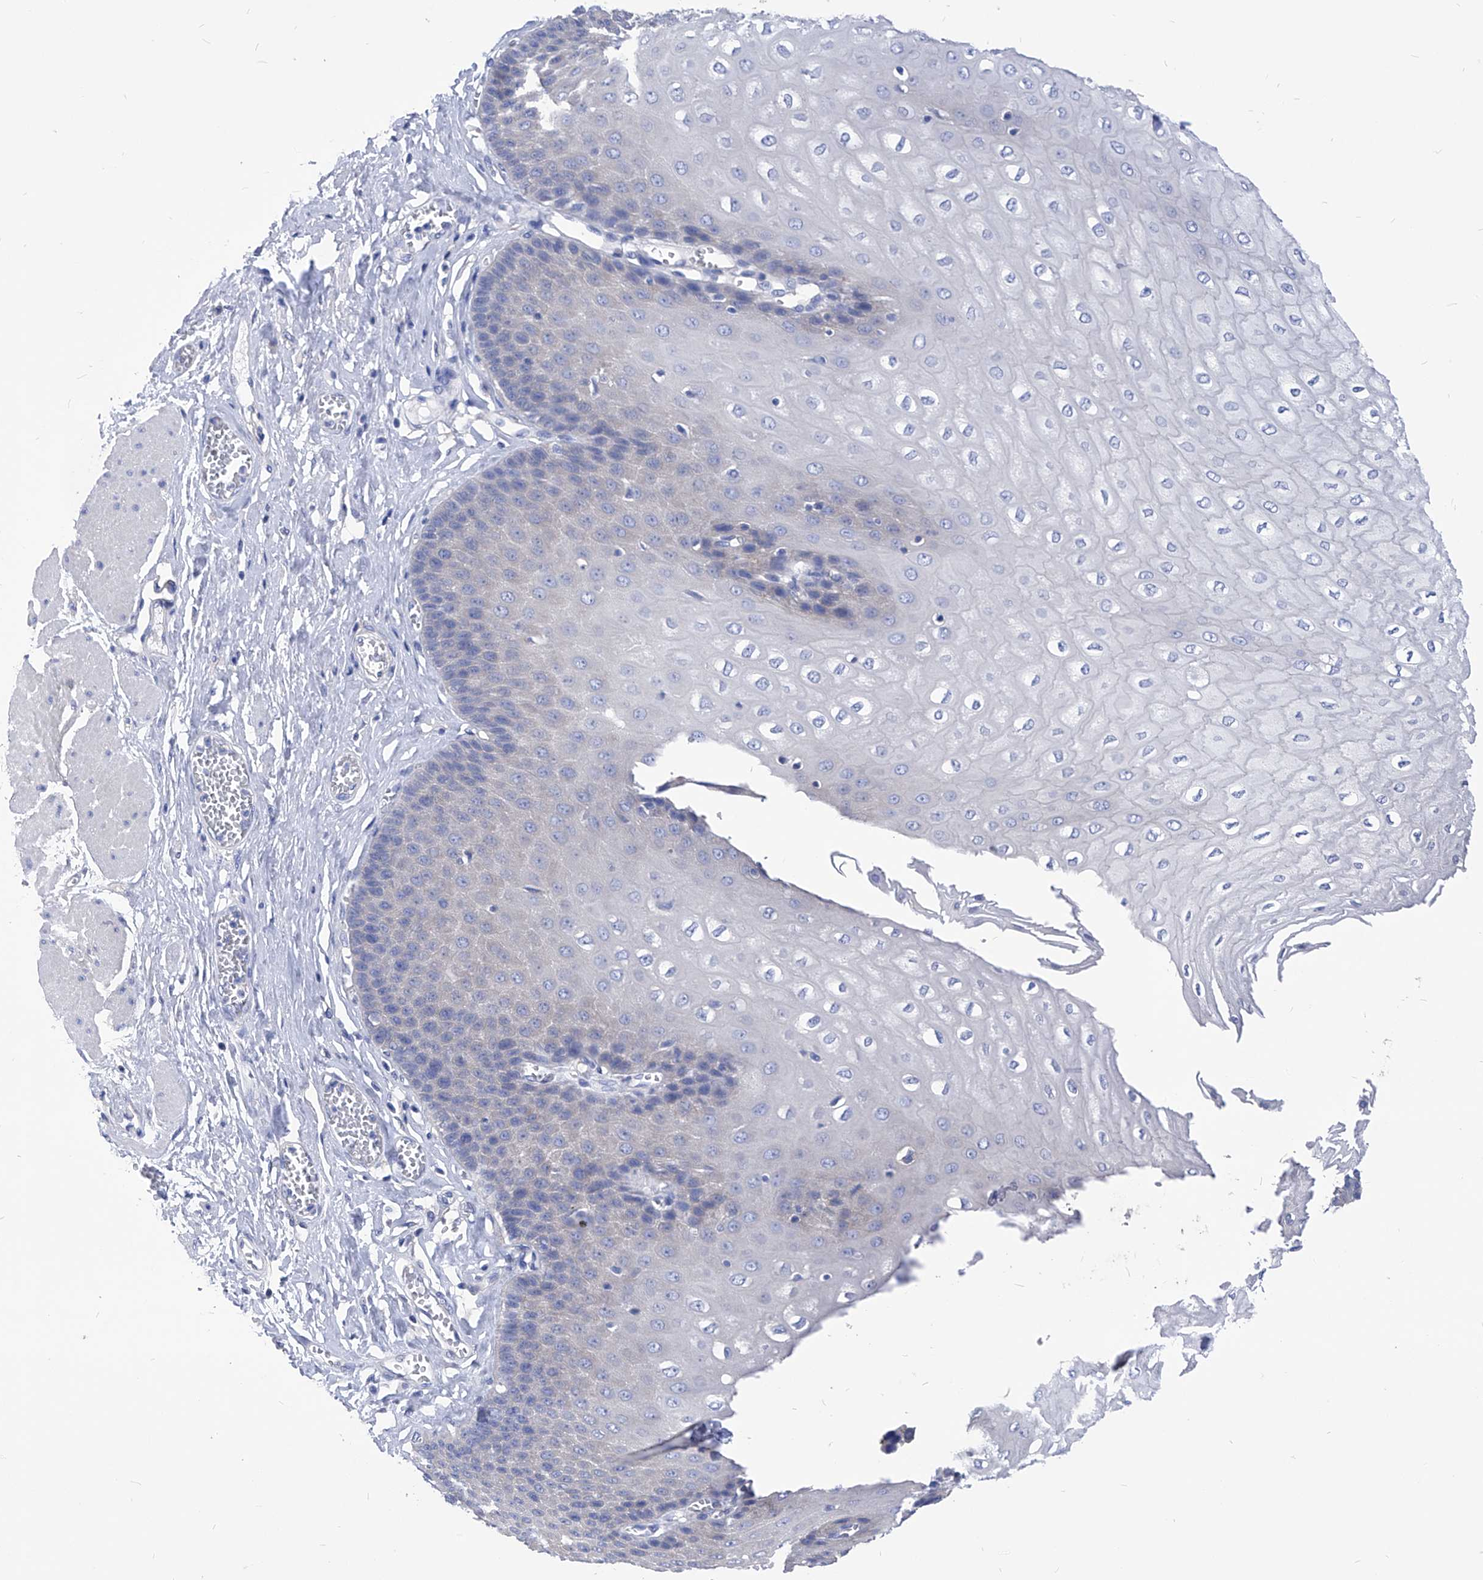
{"staining": {"intensity": "negative", "quantity": "none", "location": "none"}, "tissue": "esophagus", "cell_type": "Squamous epithelial cells", "image_type": "normal", "snomed": [{"axis": "morphology", "description": "Normal tissue, NOS"}, {"axis": "topography", "description": "Esophagus"}], "caption": "Squamous epithelial cells show no significant staining in benign esophagus. (Brightfield microscopy of DAB (3,3'-diaminobenzidine) immunohistochemistry (IHC) at high magnification).", "gene": "XPNPEP1", "patient": {"sex": "male", "age": 60}}